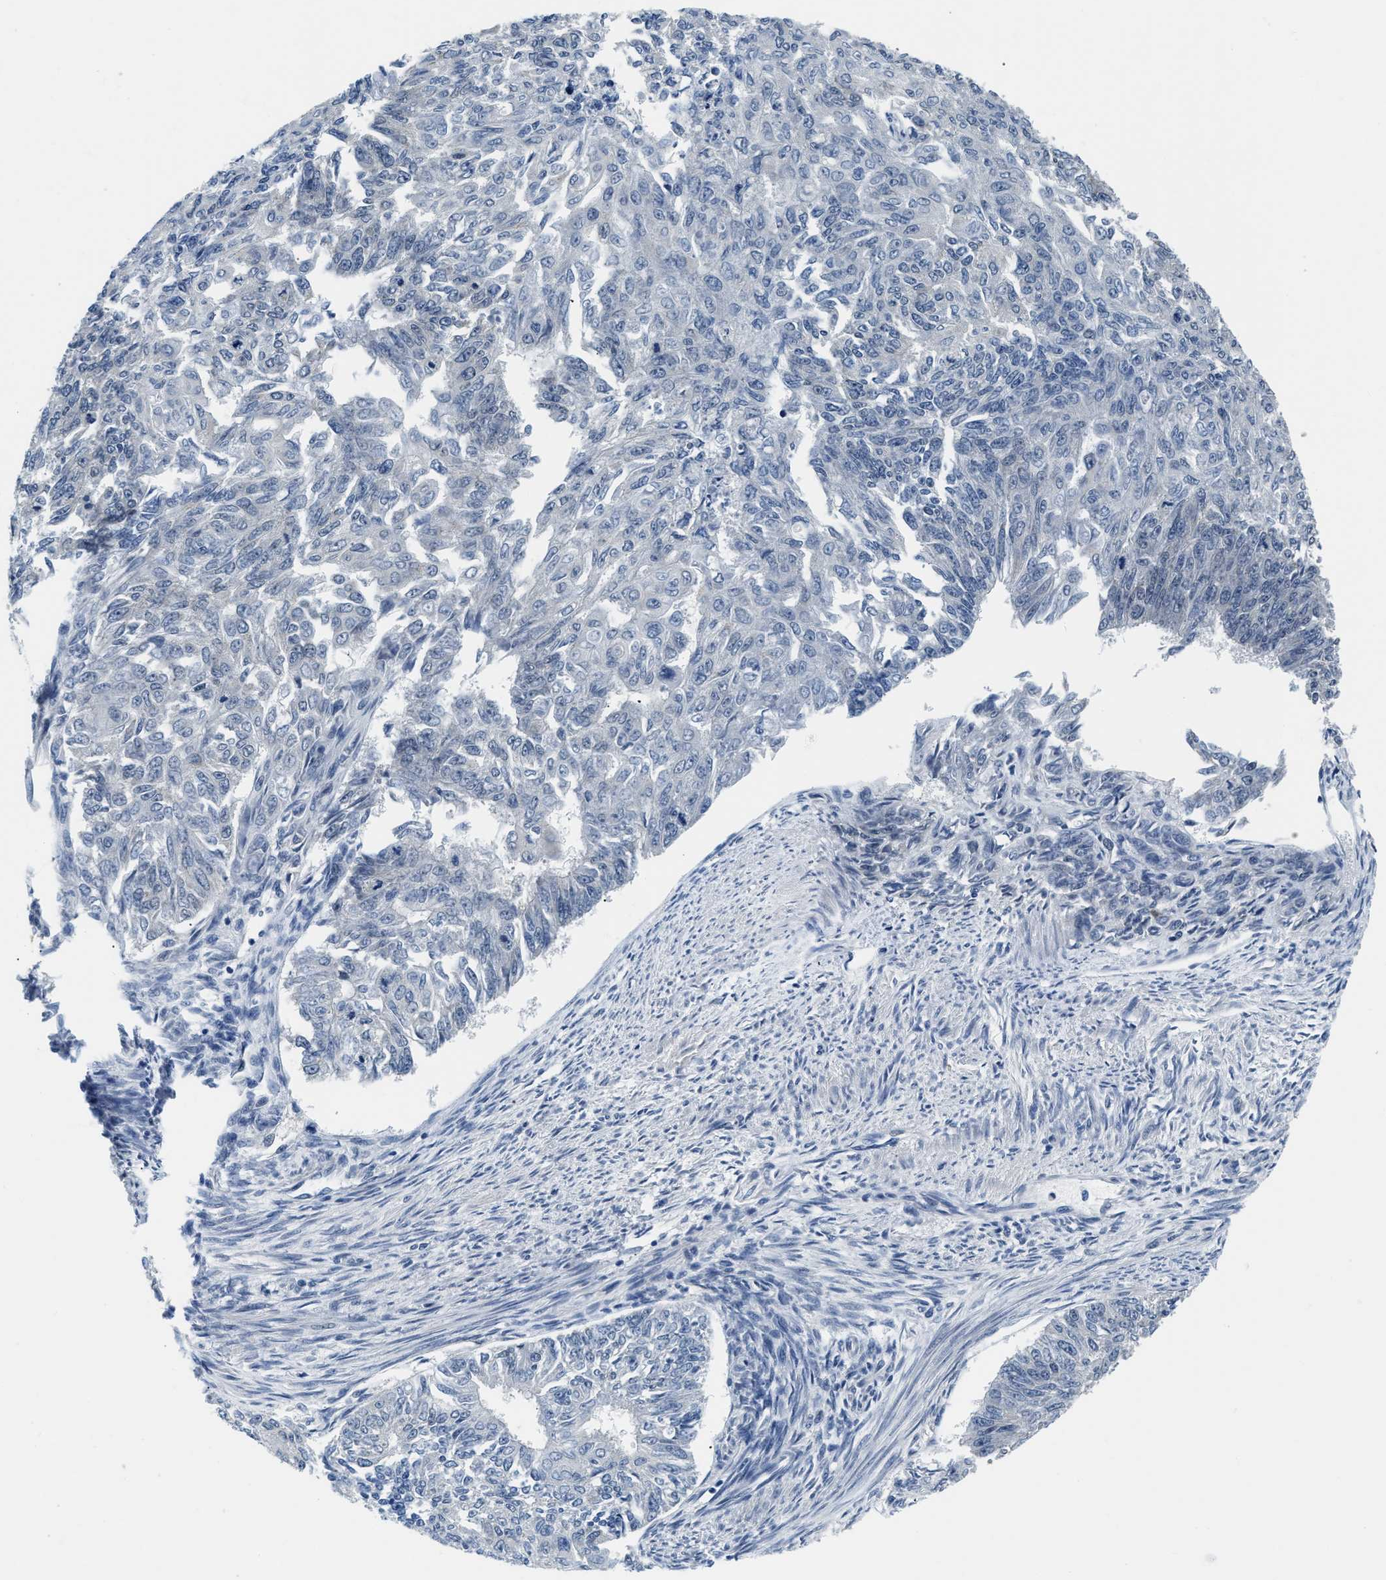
{"staining": {"intensity": "negative", "quantity": "none", "location": "none"}, "tissue": "endometrial cancer", "cell_type": "Tumor cells", "image_type": "cancer", "snomed": [{"axis": "morphology", "description": "Adenocarcinoma, NOS"}, {"axis": "topography", "description": "Endometrium"}], "caption": "This is an IHC image of endometrial cancer. There is no expression in tumor cells.", "gene": "SMAD4", "patient": {"sex": "female", "age": 32}}